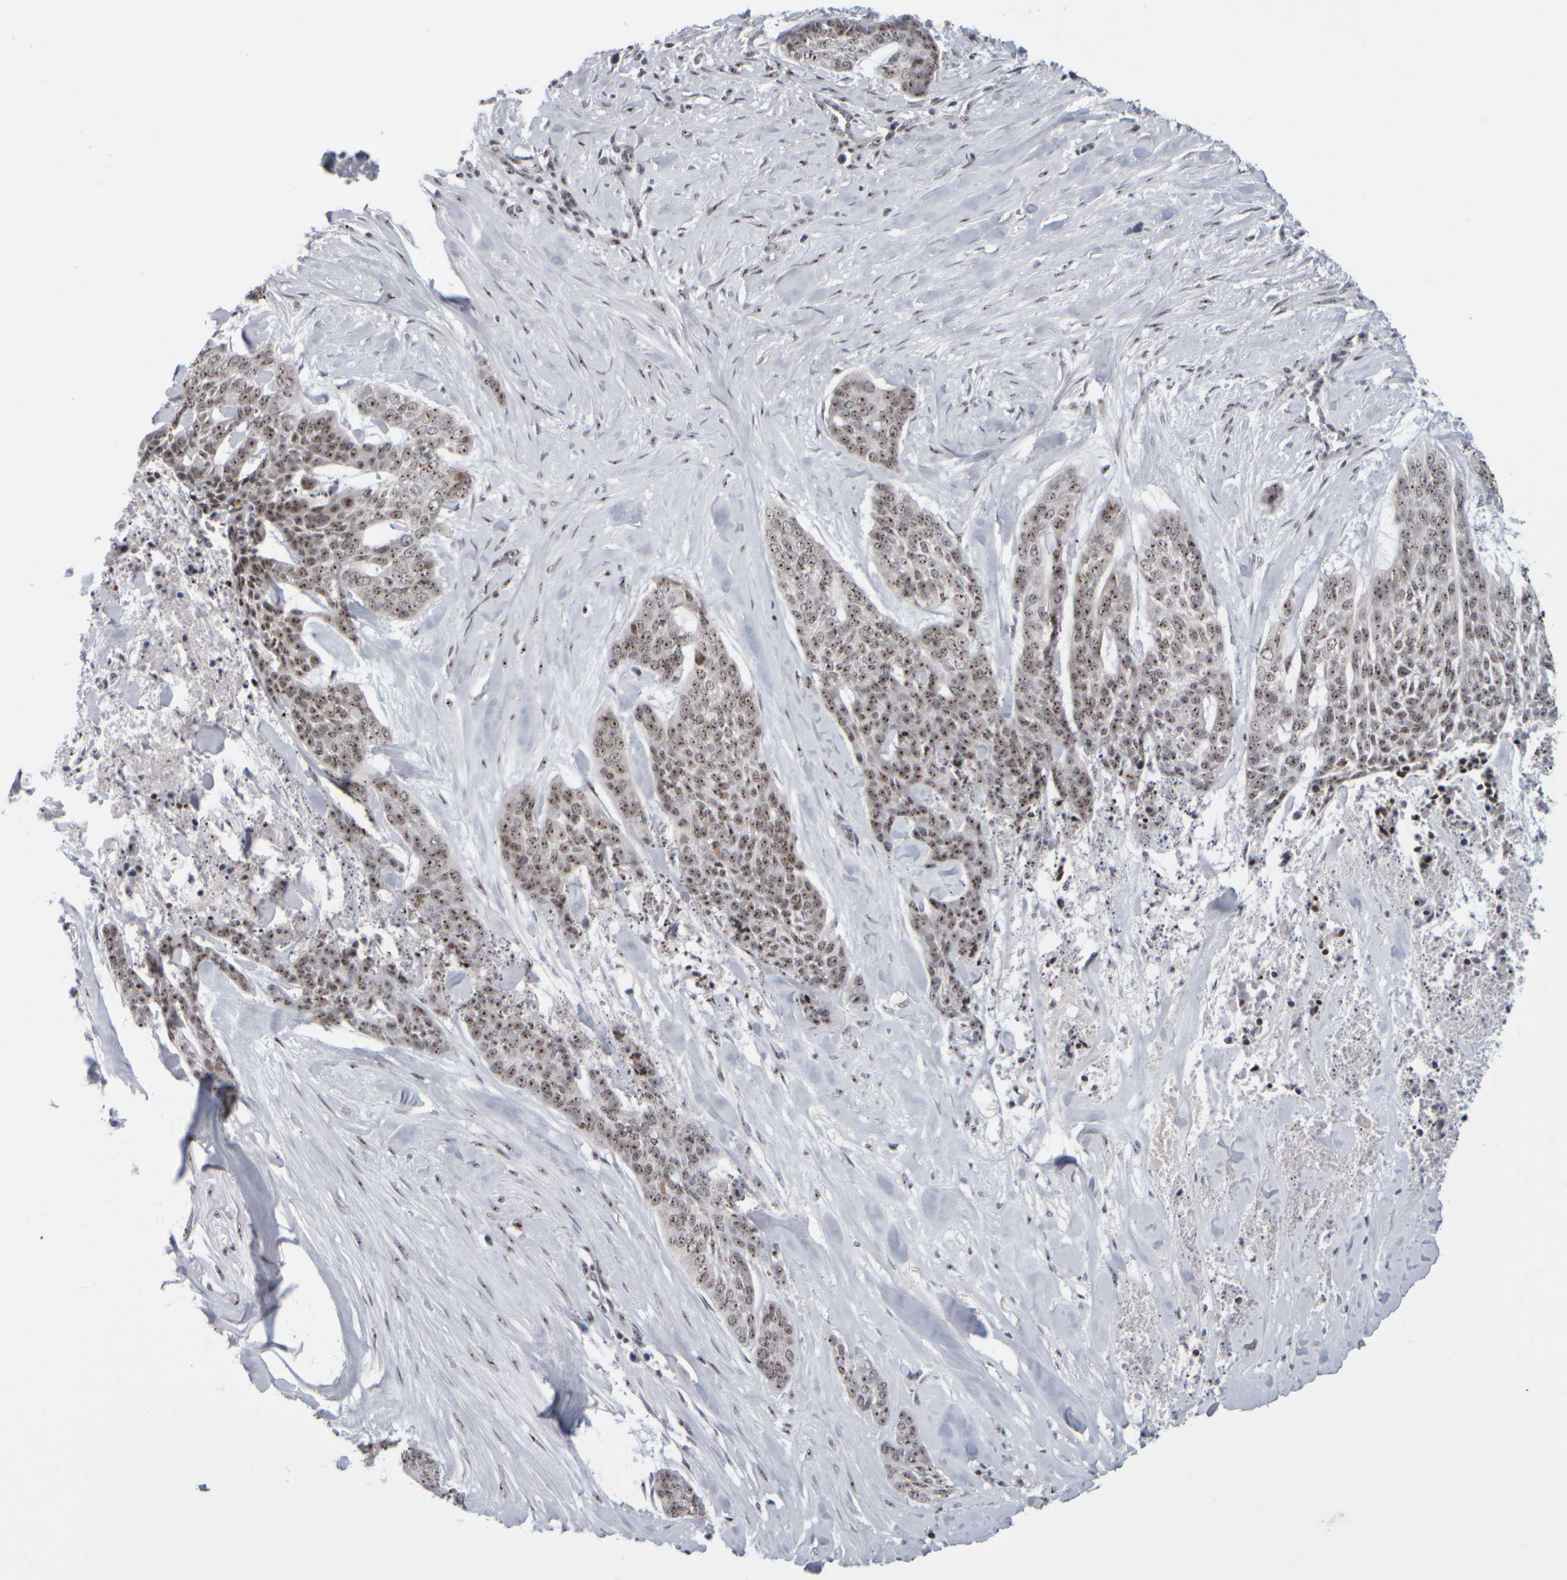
{"staining": {"intensity": "moderate", "quantity": ">75%", "location": "nuclear"}, "tissue": "skin cancer", "cell_type": "Tumor cells", "image_type": "cancer", "snomed": [{"axis": "morphology", "description": "Basal cell carcinoma"}, {"axis": "topography", "description": "Skin"}], "caption": "Human skin cancer (basal cell carcinoma) stained with a protein marker shows moderate staining in tumor cells.", "gene": "SURF6", "patient": {"sex": "female", "age": 64}}